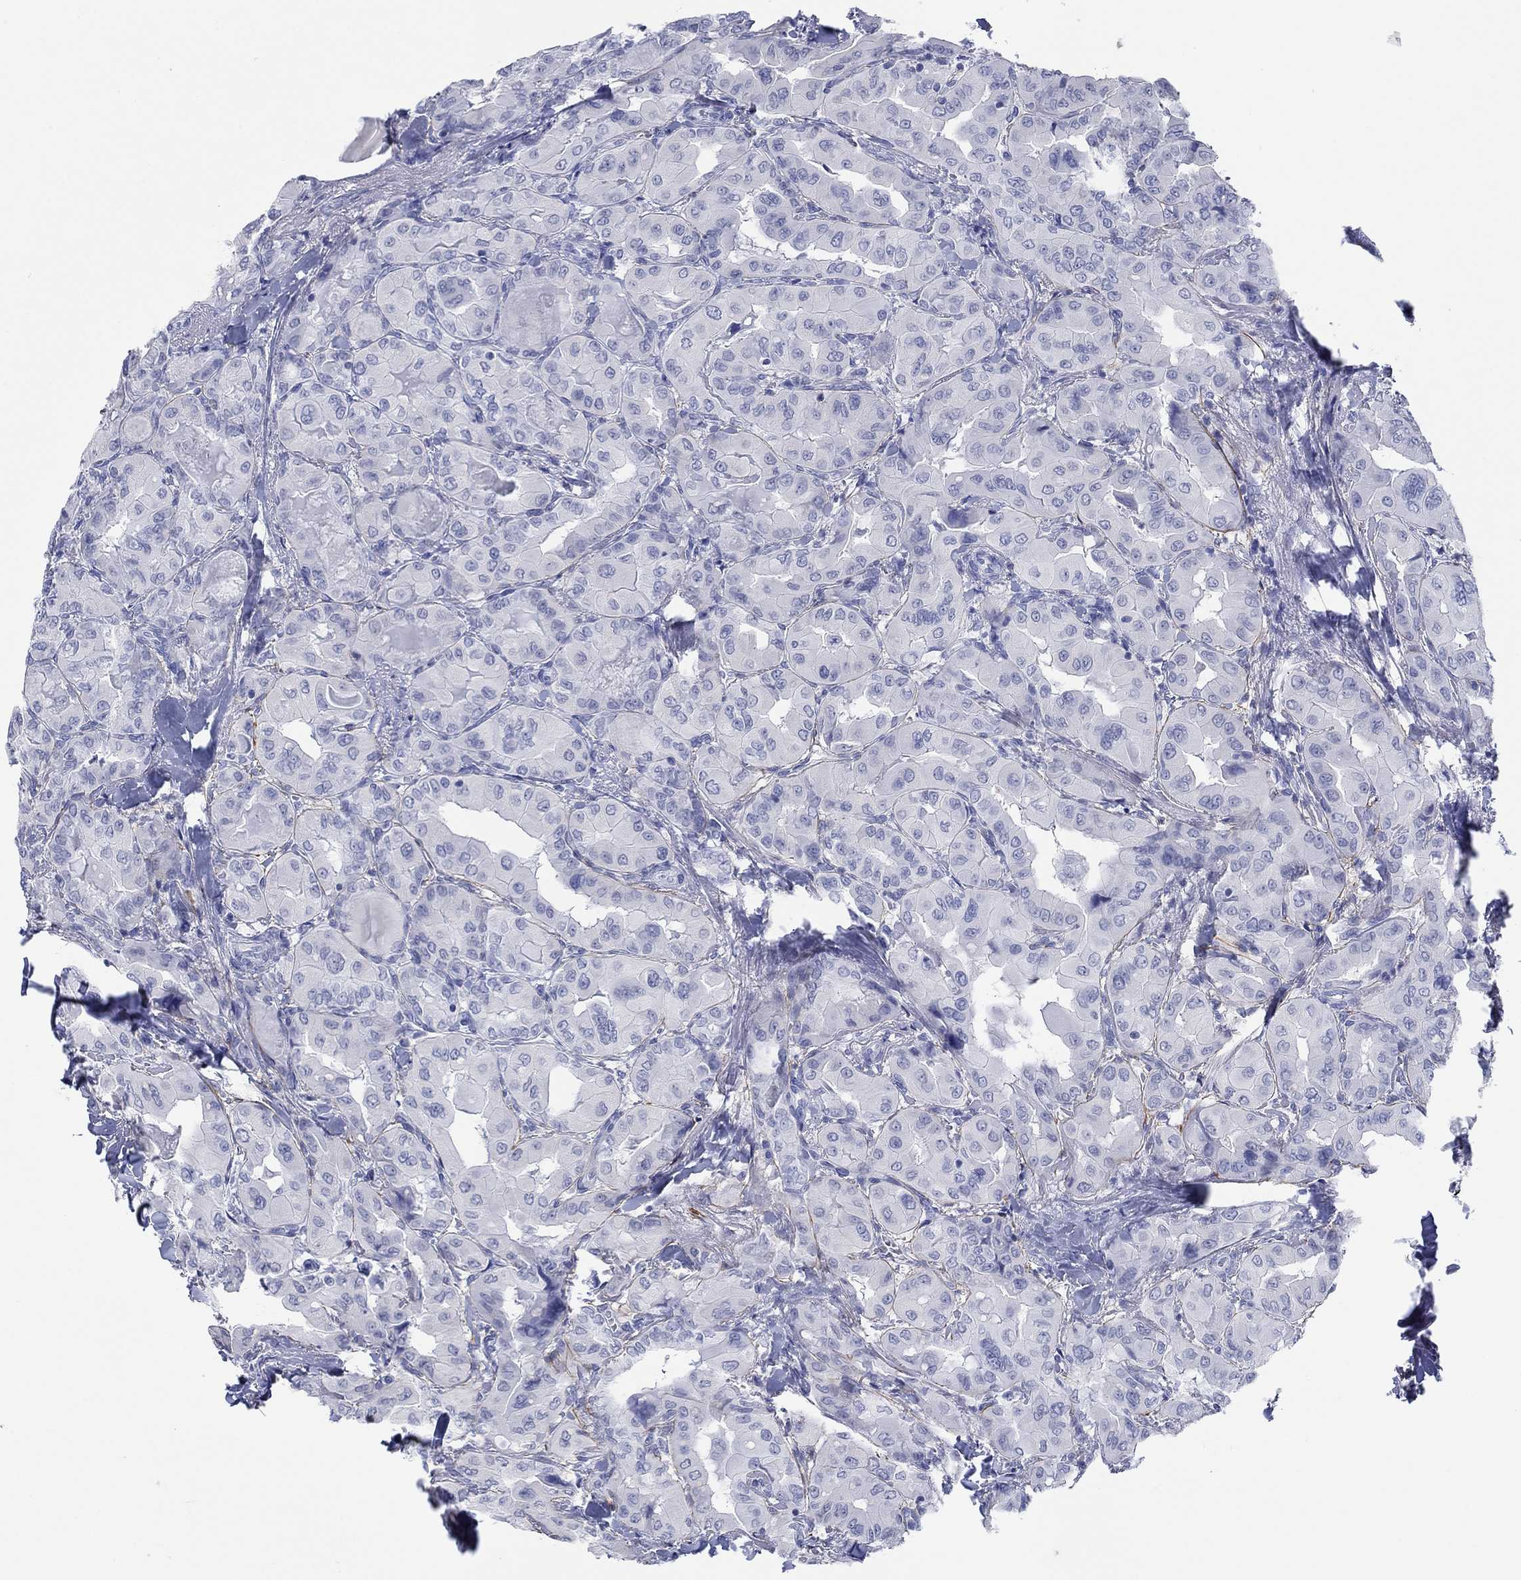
{"staining": {"intensity": "negative", "quantity": "none", "location": "none"}, "tissue": "thyroid cancer", "cell_type": "Tumor cells", "image_type": "cancer", "snomed": [{"axis": "morphology", "description": "Normal tissue, NOS"}, {"axis": "morphology", "description": "Papillary adenocarcinoma, NOS"}, {"axis": "topography", "description": "Thyroid gland"}], "caption": "Immunohistochemistry image of thyroid papillary adenocarcinoma stained for a protein (brown), which reveals no expression in tumor cells.", "gene": "PDYN", "patient": {"sex": "female", "age": 66}}